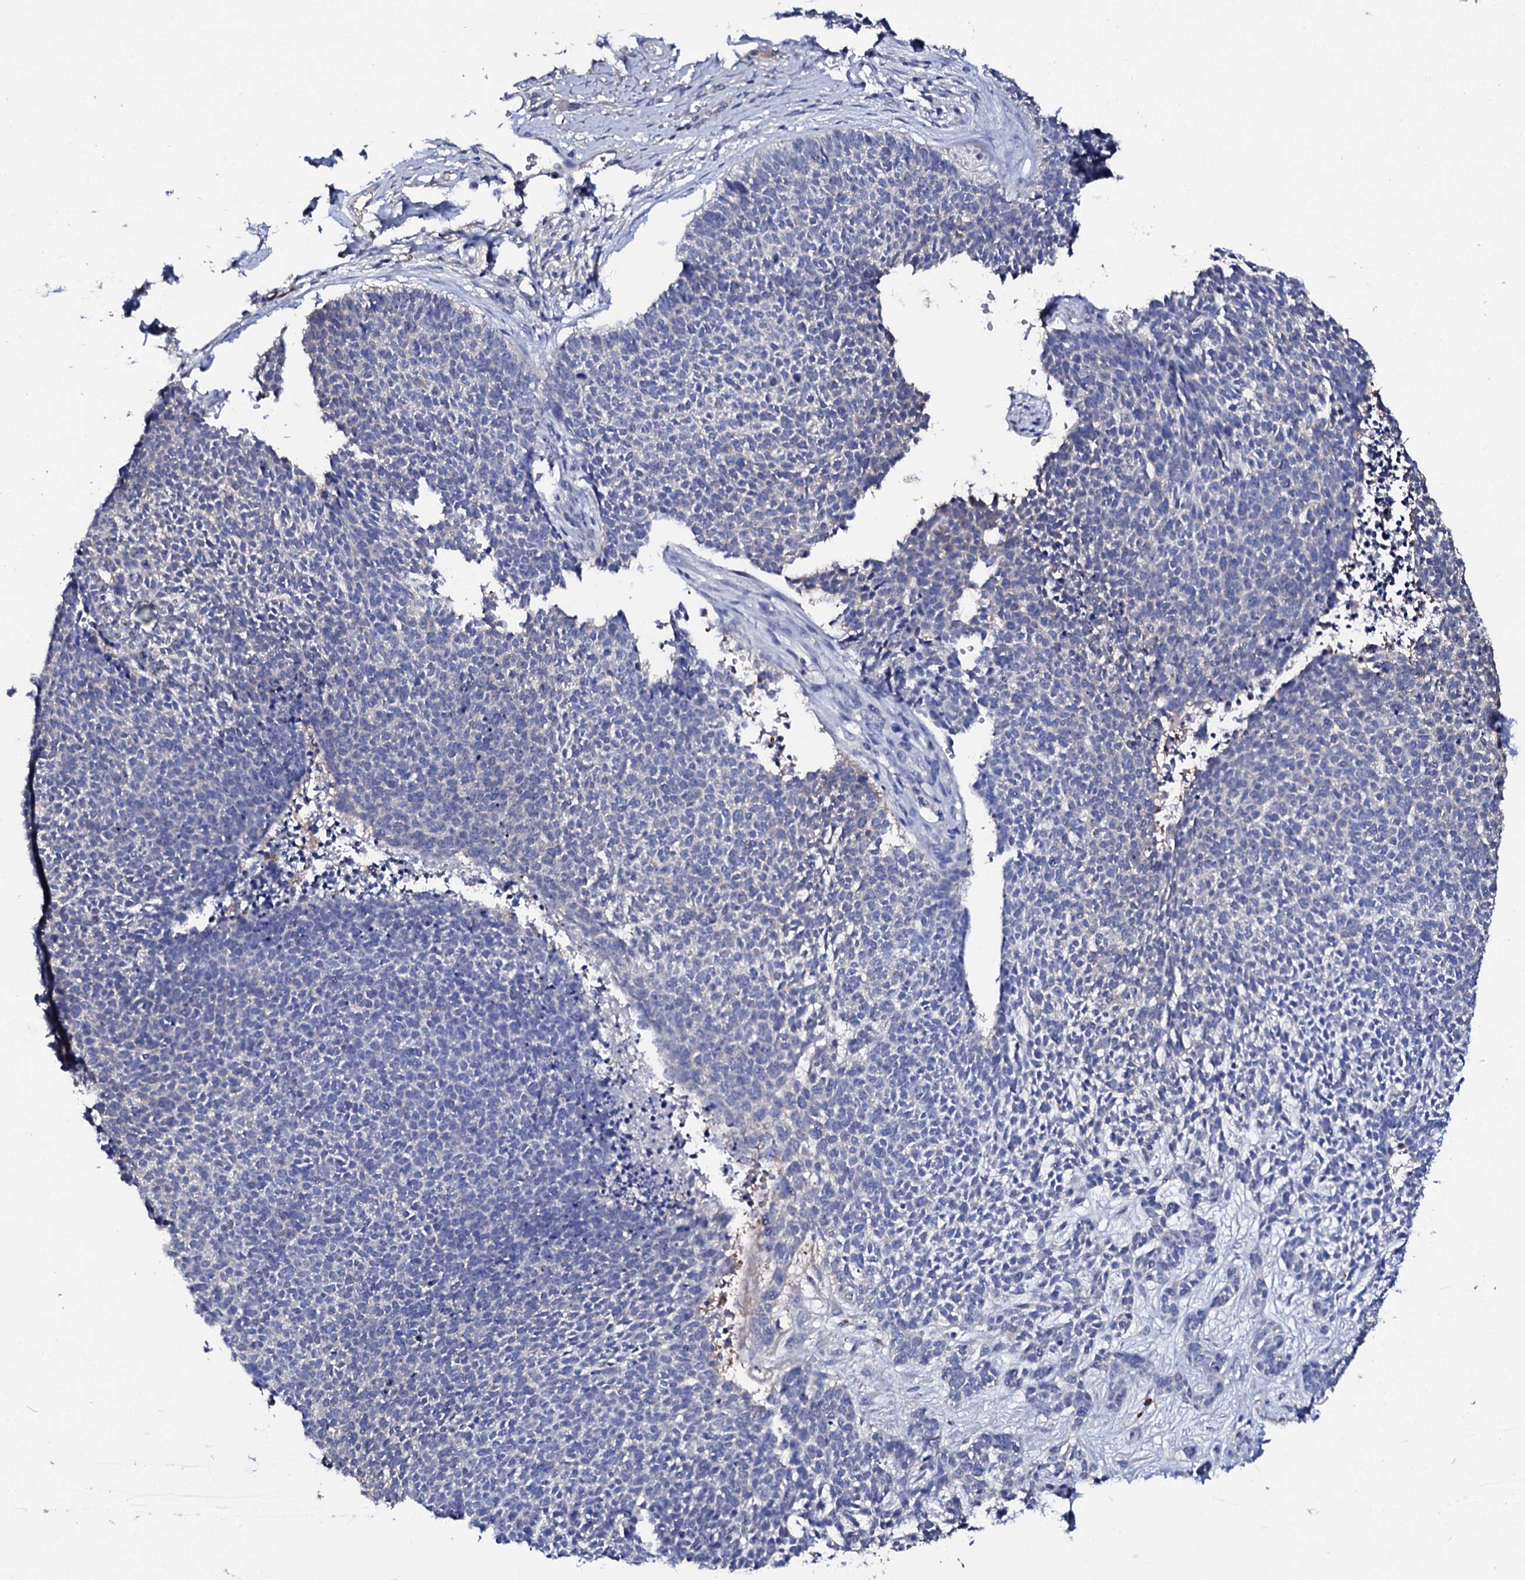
{"staining": {"intensity": "negative", "quantity": "none", "location": "none"}, "tissue": "skin cancer", "cell_type": "Tumor cells", "image_type": "cancer", "snomed": [{"axis": "morphology", "description": "Basal cell carcinoma"}, {"axis": "topography", "description": "Skin"}], "caption": "Immunohistochemical staining of human basal cell carcinoma (skin) reveals no significant staining in tumor cells.", "gene": "TCAF2", "patient": {"sex": "female", "age": 84}}